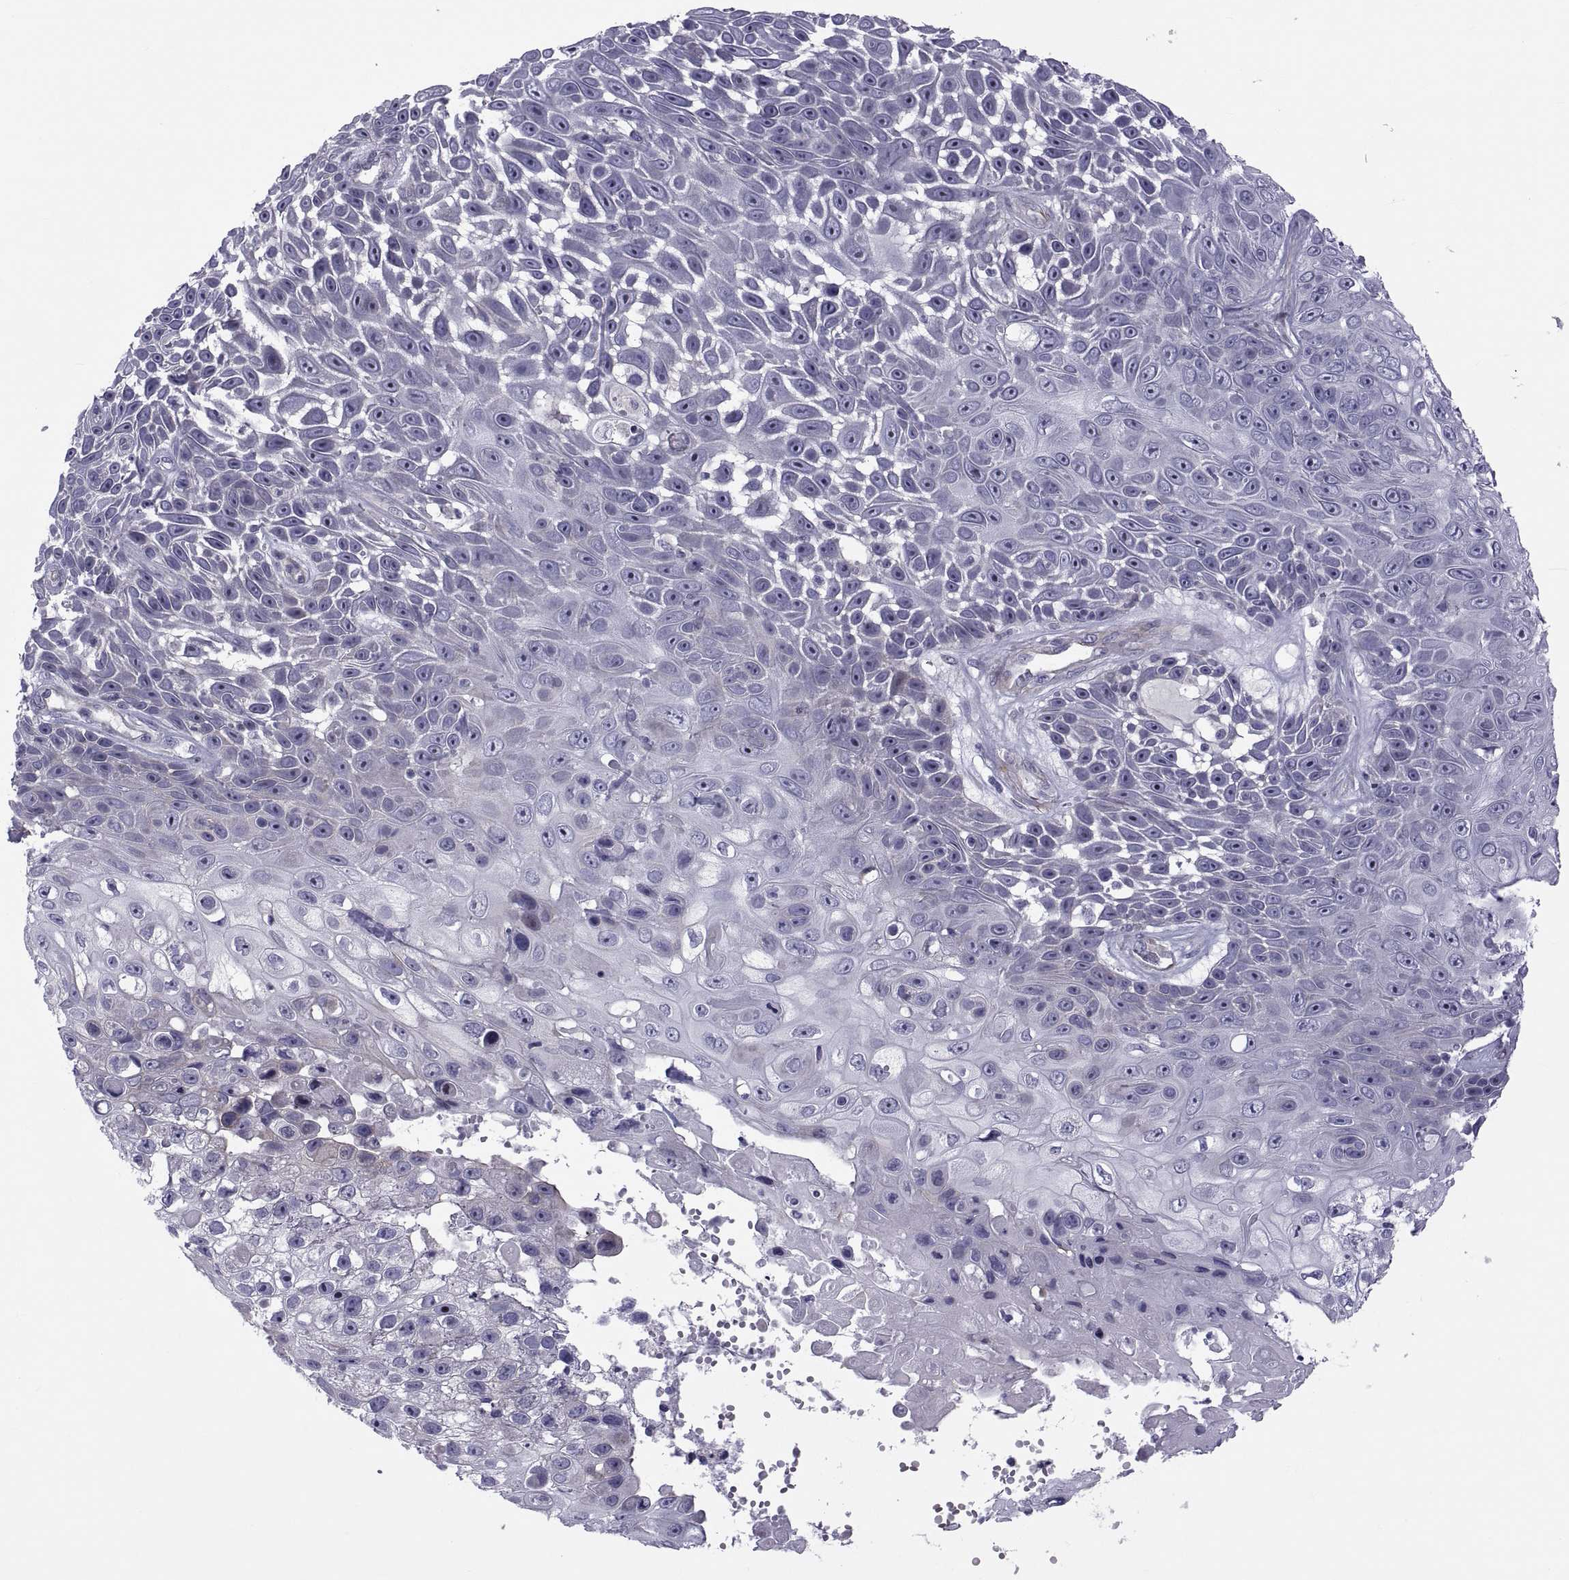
{"staining": {"intensity": "negative", "quantity": "none", "location": "none"}, "tissue": "skin cancer", "cell_type": "Tumor cells", "image_type": "cancer", "snomed": [{"axis": "morphology", "description": "Squamous cell carcinoma, NOS"}, {"axis": "topography", "description": "Skin"}], "caption": "IHC image of human skin squamous cell carcinoma stained for a protein (brown), which reveals no expression in tumor cells.", "gene": "TMEM158", "patient": {"sex": "male", "age": 82}}